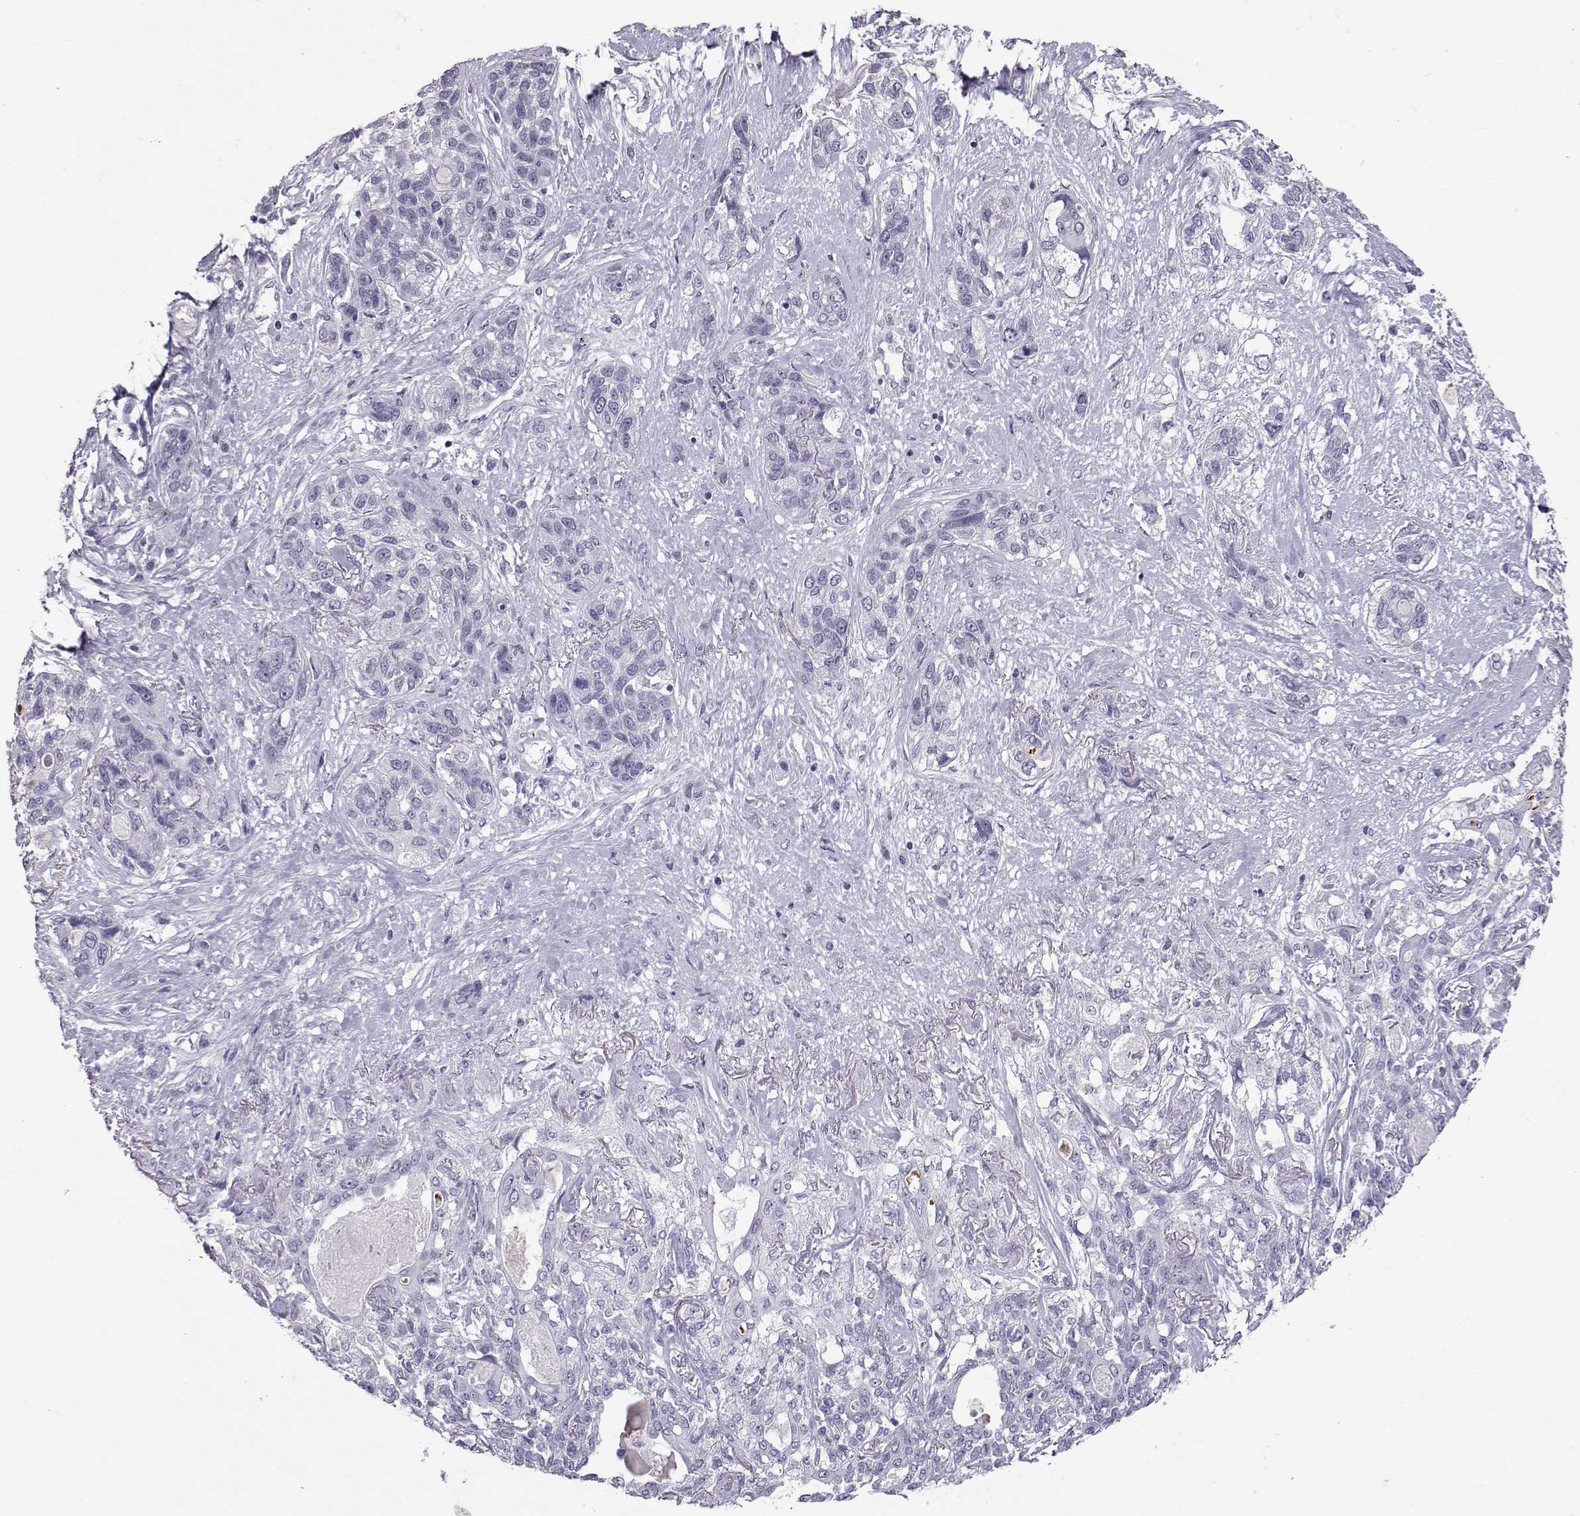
{"staining": {"intensity": "negative", "quantity": "none", "location": "none"}, "tissue": "lung cancer", "cell_type": "Tumor cells", "image_type": "cancer", "snomed": [{"axis": "morphology", "description": "Squamous cell carcinoma, NOS"}, {"axis": "topography", "description": "Lung"}], "caption": "Immunohistochemistry photomicrograph of human squamous cell carcinoma (lung) stained for a protein (brown), which displays no staining in tumor cells. (Immunohistochemistry, brightfield microscopy, high magnification).", "gene": "PMCH", "patient": {"sex": "female", "age": 70}}